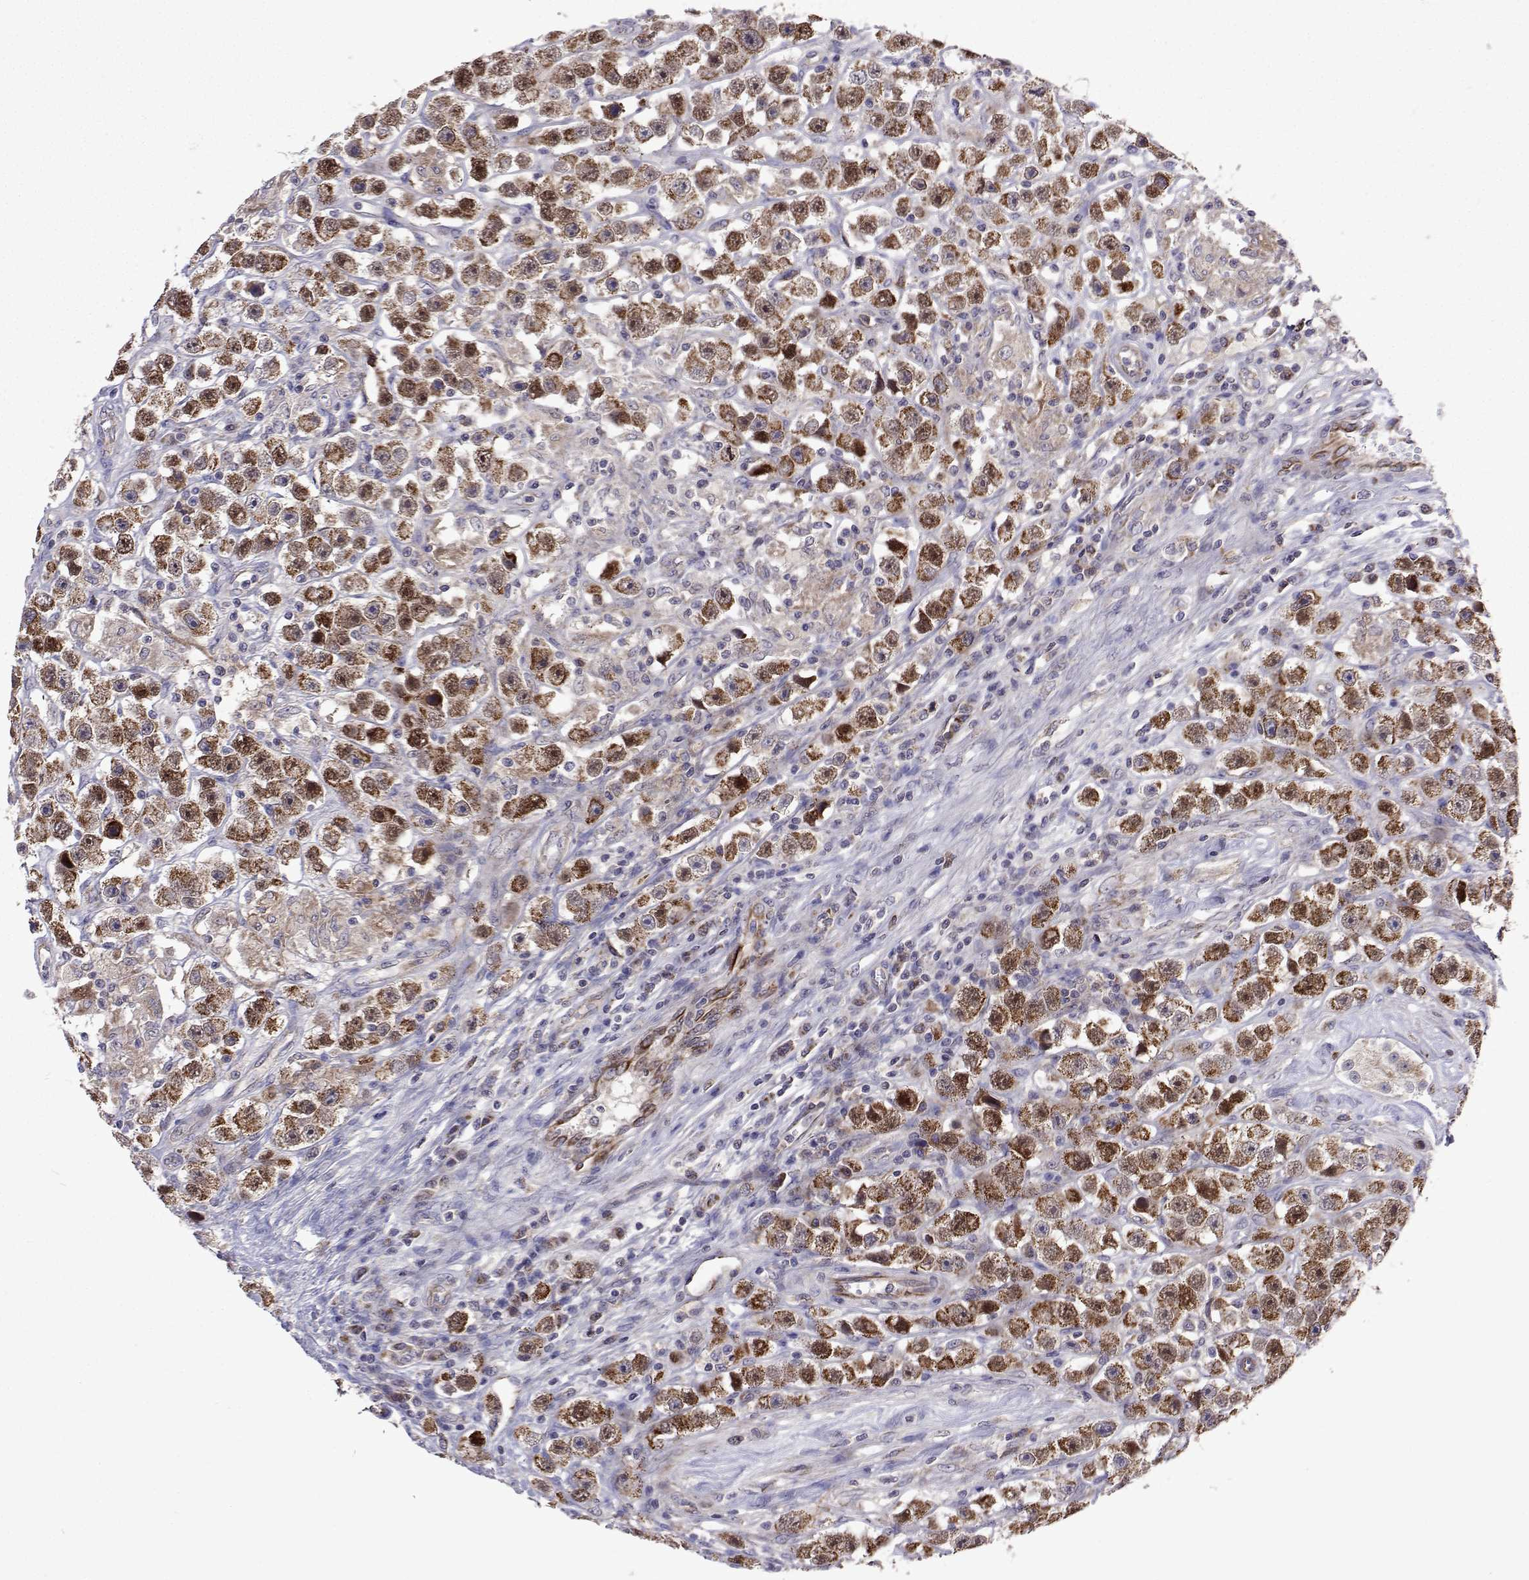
{"staining": {"intensity": "moderate", "quantity": ">75%", "location": "cytoplasmic/membranous,nuclear"}, "tissue": "testis cancer", "cell_type": "Tumor cells", "image_type": "cancer", "snomed": [{"axis": "morphology", "description": "Seminoma, NOS"}, {"axis": "topography", "description": "Testis"}], "caption": "Tumor cells exhibit moderate cytoplasmic/membranous and nuclear expression in approximately >75% of cells in testis cancer. The staining was performed using DAB (3,3'-diaminobenzidine), with brown indicating positive protein expression. Nuclei are stained blue with hematoxylin.", "gene": "DHTKD1", "patient": {"sex": "male", "age": 45}}